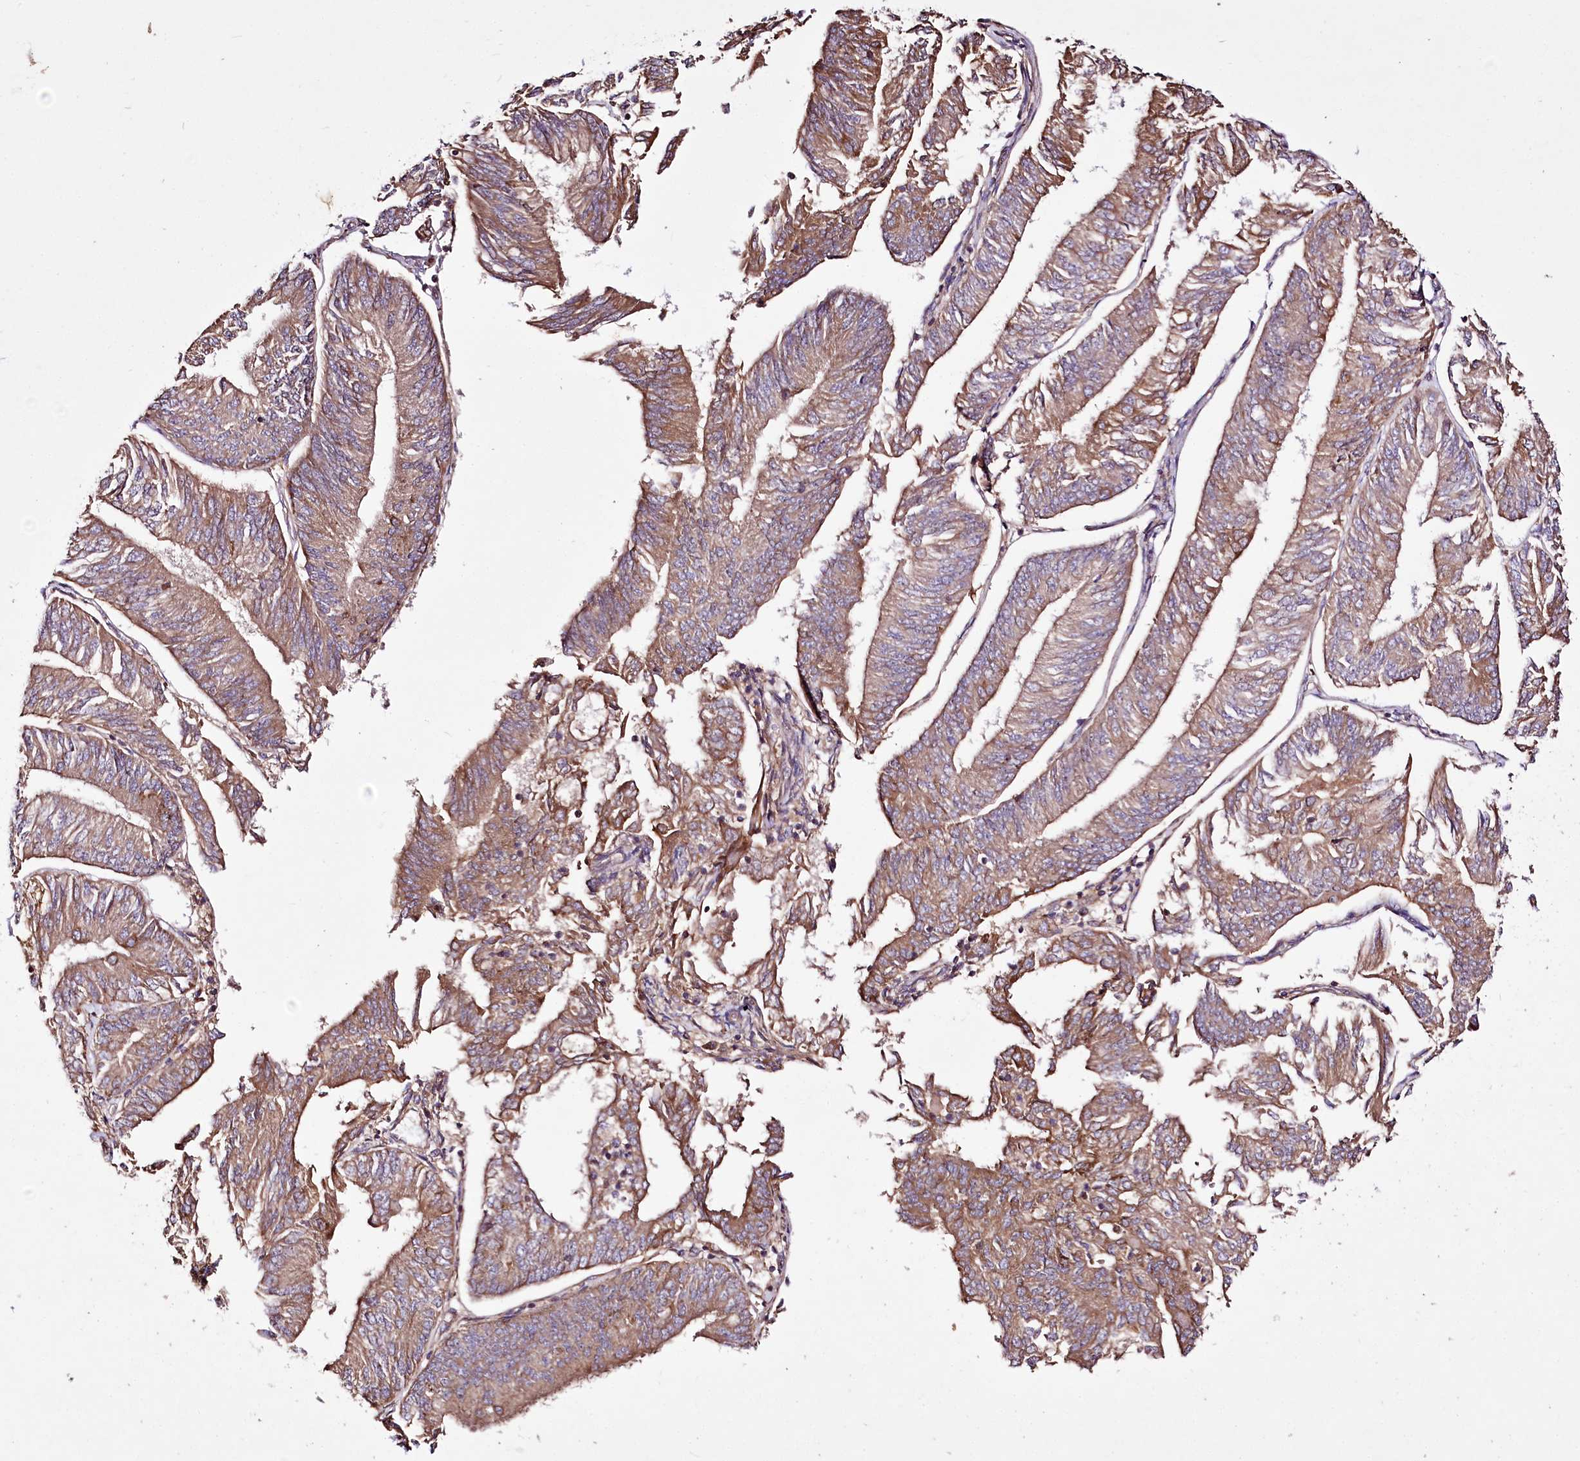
{"staining": {"intensity": "moderate", "quantity": ">75%", "location": "cytoplasmic/membranous"}, "tissue": "endometrial cancer", "cell_type": "Tumor cells", "image_type": "cancer", "snomed": [{"axis": "morphology", "description": "Adenocarcinoma, NOS"}, {"axis": "topography", "description": "Endometrium"}], "caption": "This is a photomicrograph of immunohistochemistry (IHC) staining of endometrial cancer, which shows moderate expression in the cytoplasmic/membranous of tumor cells.", "gene": "WWC1", "patient": {"sex": "female", "age": 58}}